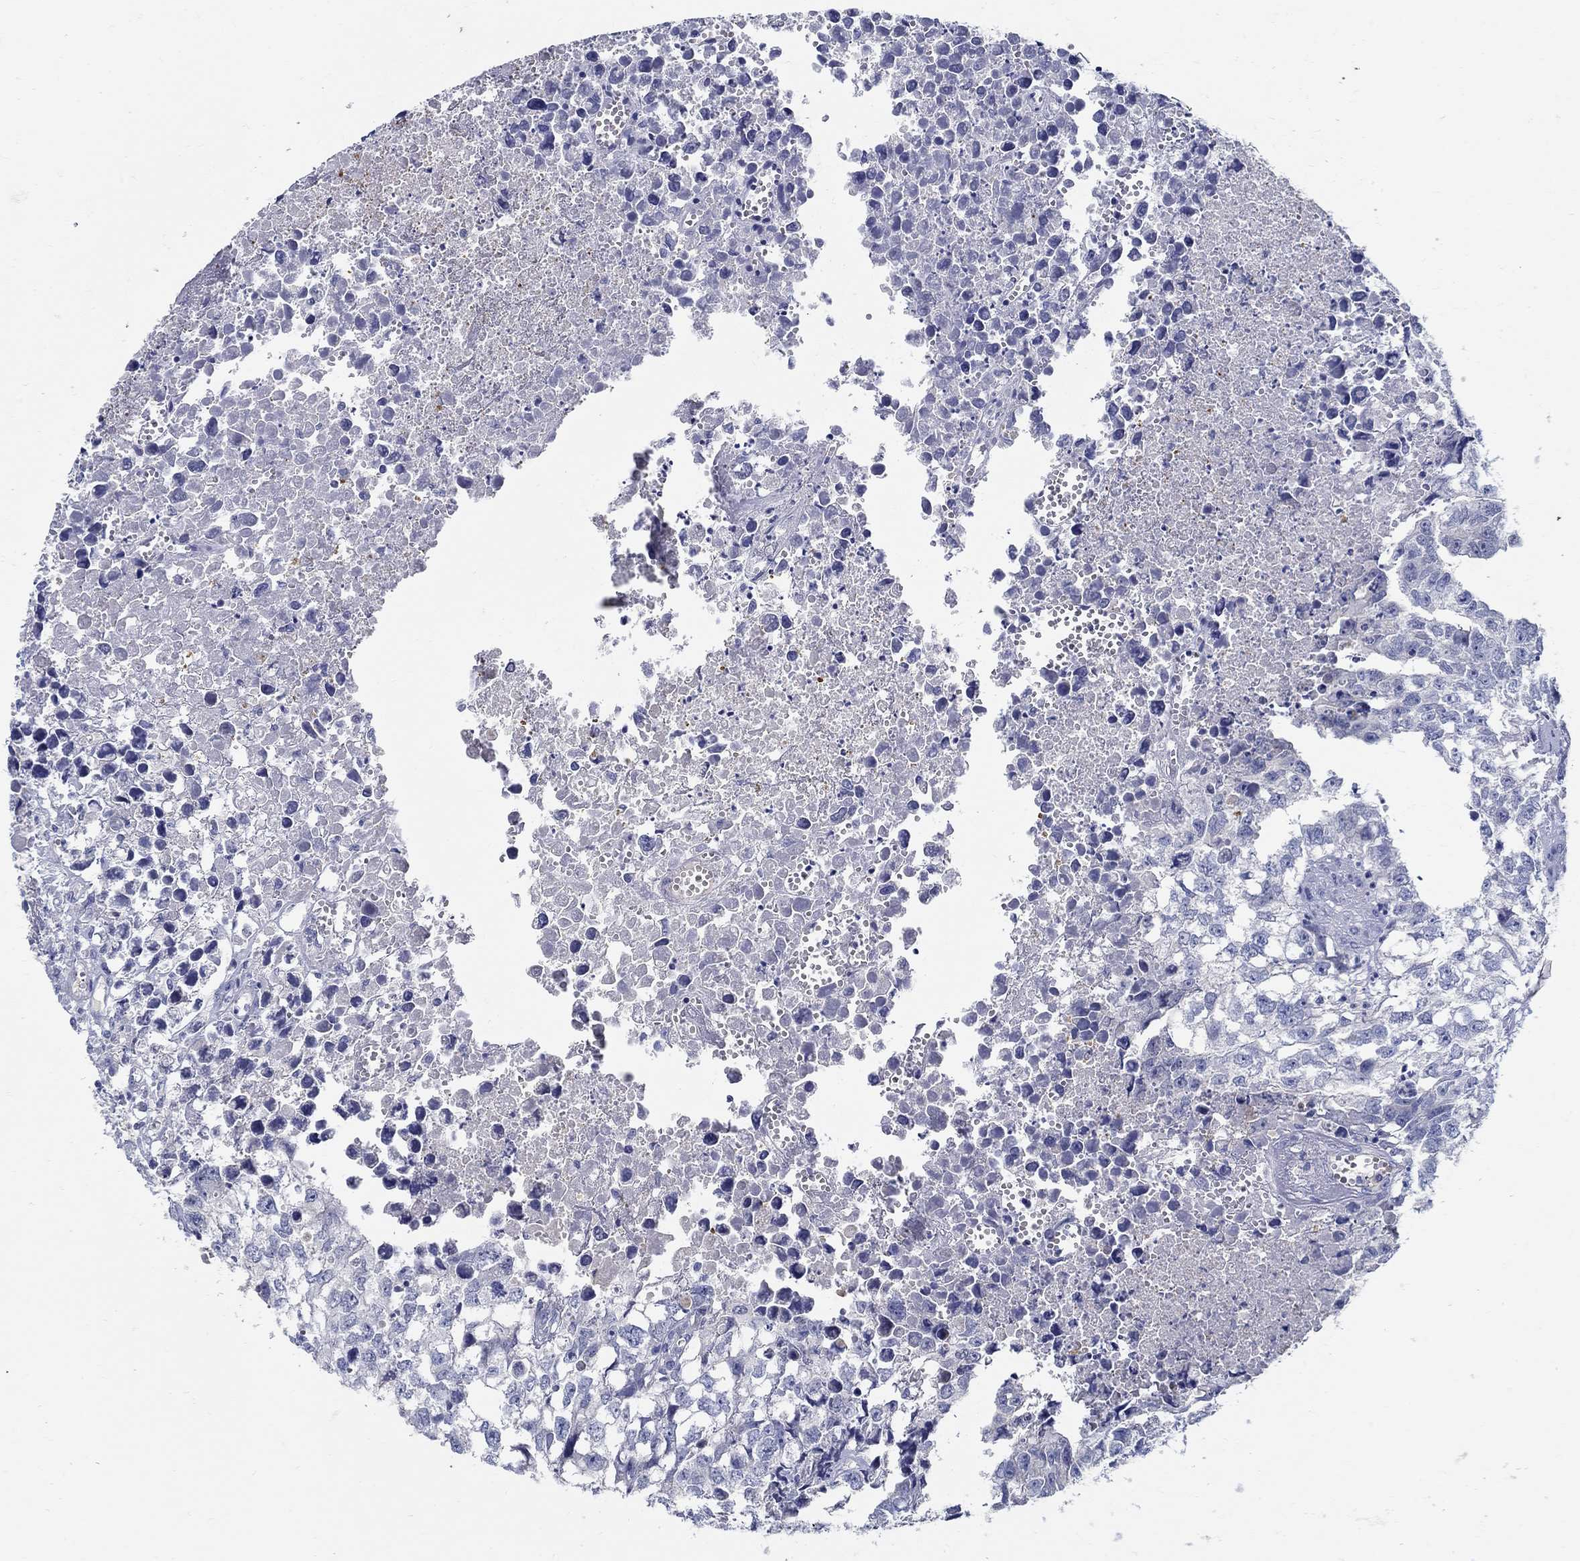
{"staining": {"intensity": "negative", "quantity": "none", "location": "none"}, "tissue": "testis cancer", "cell_type": "Tumor cells", "image_type": "cancer", "snomed": [{"axis": "morphology", "description": "Carcinoma, Embryonal, NOS"}, {"axis": "morphology", "description": "Teratoma, malignant, NOS"}, {"axis": "topography", "description": "Testis"}], "caption": "Human testis cancer stained for a protein using immunohistochemistry displays no staining in tumor cells.", "gene": "CRYGD", "patient": {"sex": "male", "age": 44}}